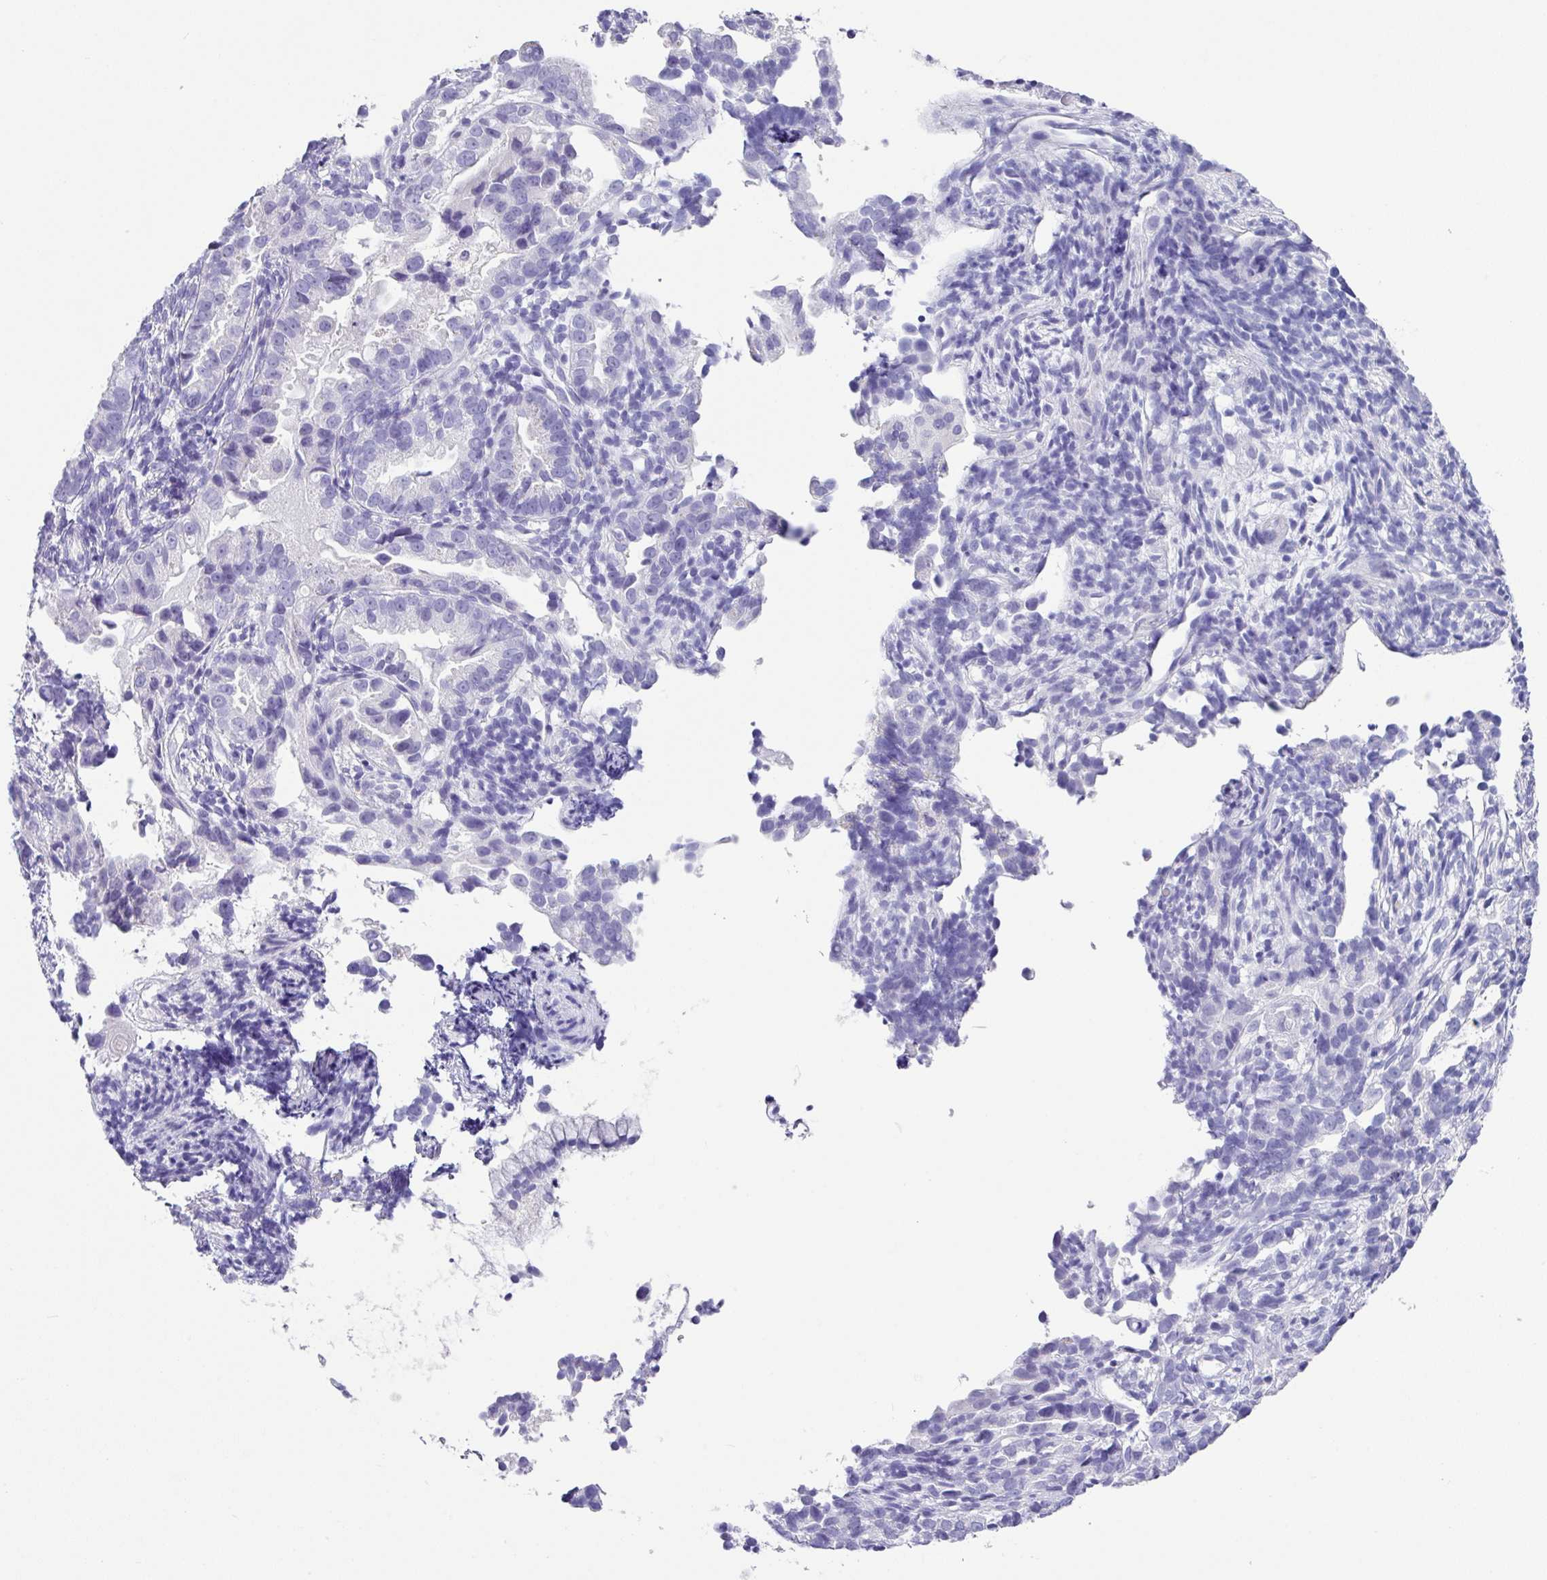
{"staining": {"intensity": "negative", "quantity": "none", "location": "none"}, "tissue": "endometrial cancer", "cell_type": "Tumor cells", "image_type": "cancer", "snomed": [{"axis": "morphology", "description": "Adenocarcinoma, NOS"}, {"axis": "topography", "description": "Endometrium"}], "caption": "Endometrial adenocarcinoma was stained to show a protein in brown. There is no significant staining in tumor cells.", "gene": "ZG16", "patient": {"sex": "female", "age": 57}}